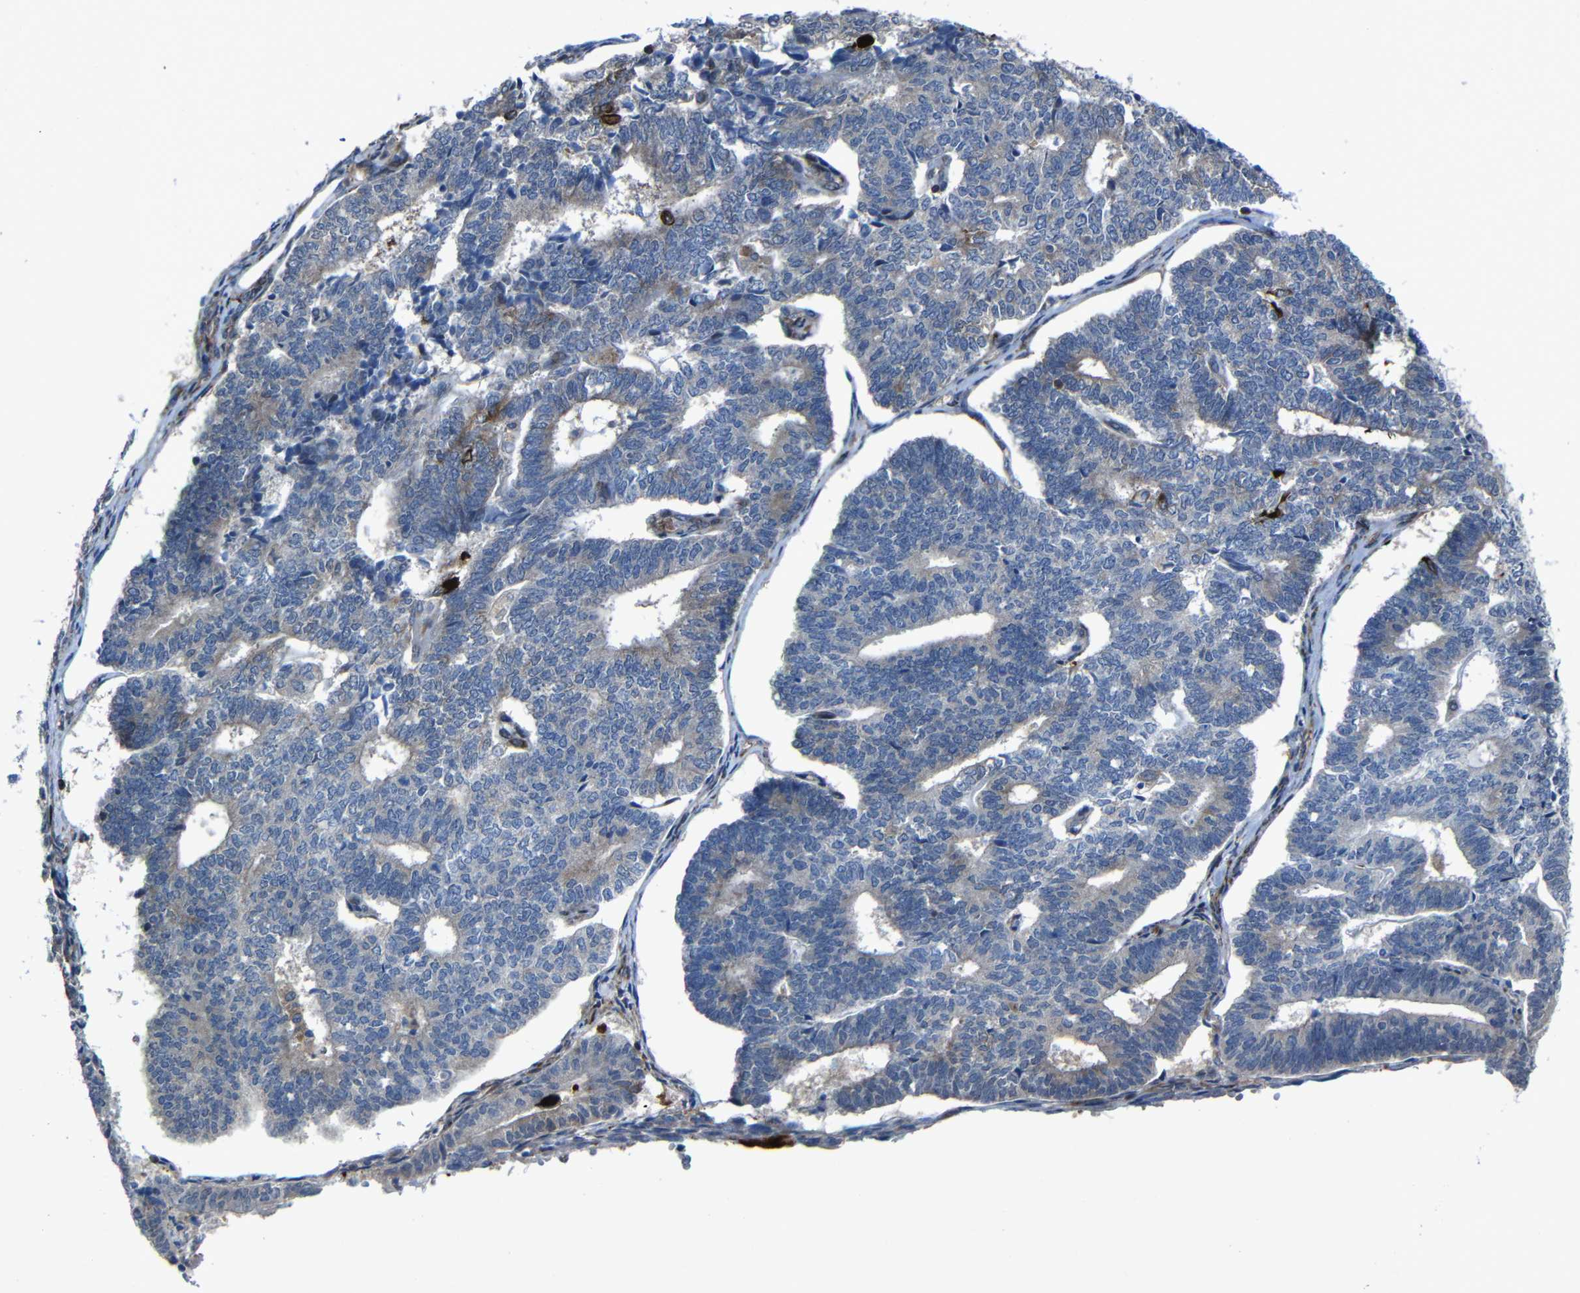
{"staining": {"intensity": "weak", "quantity": "<25%", "location": "cytoplasmic/membranous"}, "tissue": "endometrial cancer", "cell_type": "Tumor cells", "image_type": "cancer", "snomed": [{"axis": "morphology", "description": "Adenocarcinoma, NOS"}, {"axis": "topography", "description": "Endometrium"}], "caption": "Tumor cells show no significant protein expression in endometrial cancer (adenocarcinoma).", "gene": "KIAA0513", "patient": {"sex": "female", "age": 70}}